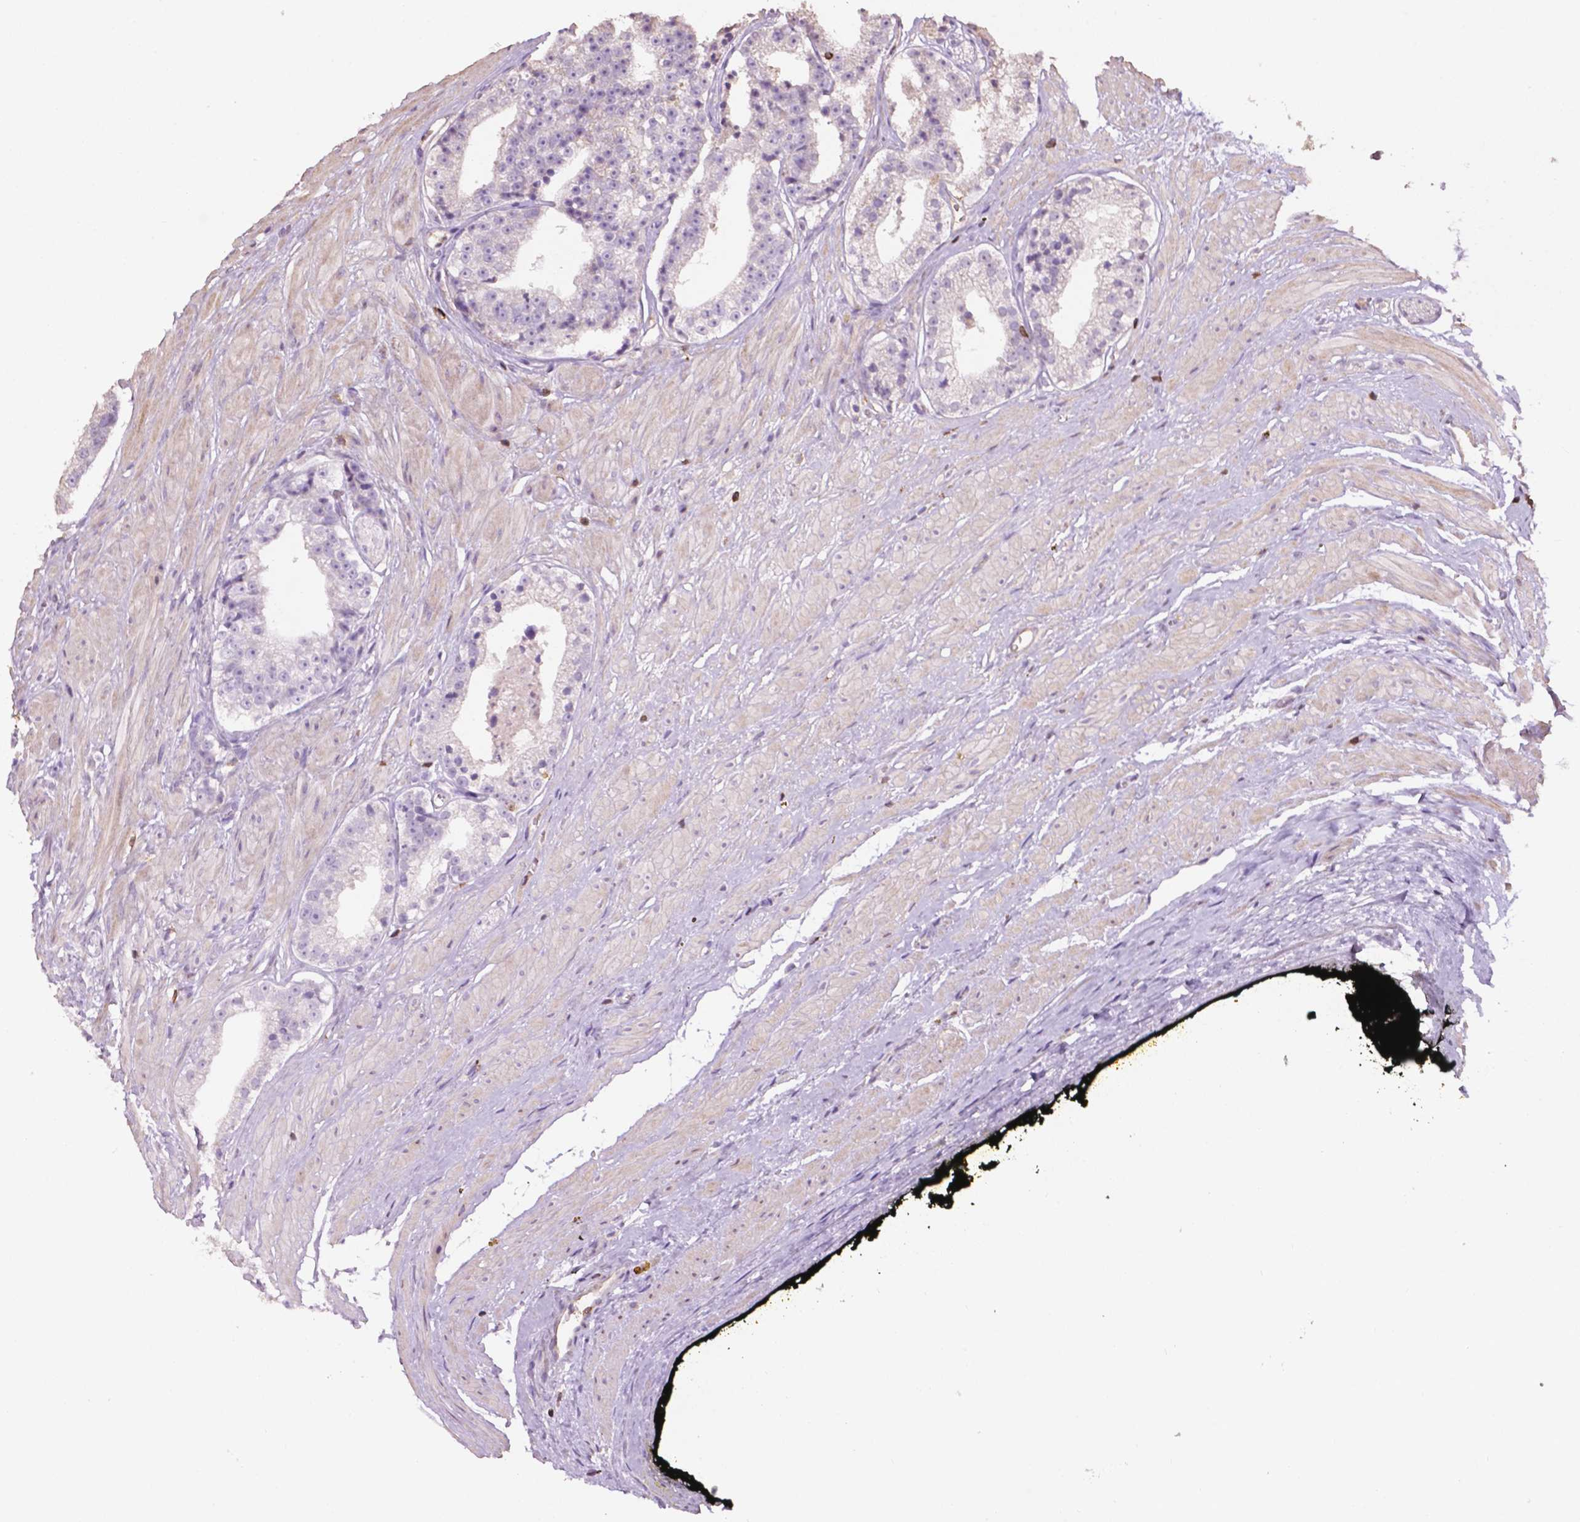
{"staining": {"intensity": "negative", "quantity": "none", "location": "none"}, "tissue": "prostate cancer", "cell_type": "Tumor cells", "image_type": "cancer", "snomed": [{"axis": "morphology", "description": "Adenocarcinoma, Low grade"}, {"axis": "topography", "description": "Prostate"}], "caption": "DAB (3,3'-diaminobenzidine) immunohistochemical staining of adenocarcinoma (low-grade) (prostate) exhibits no significant positivity in tumor cells.", "gene": "TBC1D10C", "patient": {"sex": "male", "age": 60}}